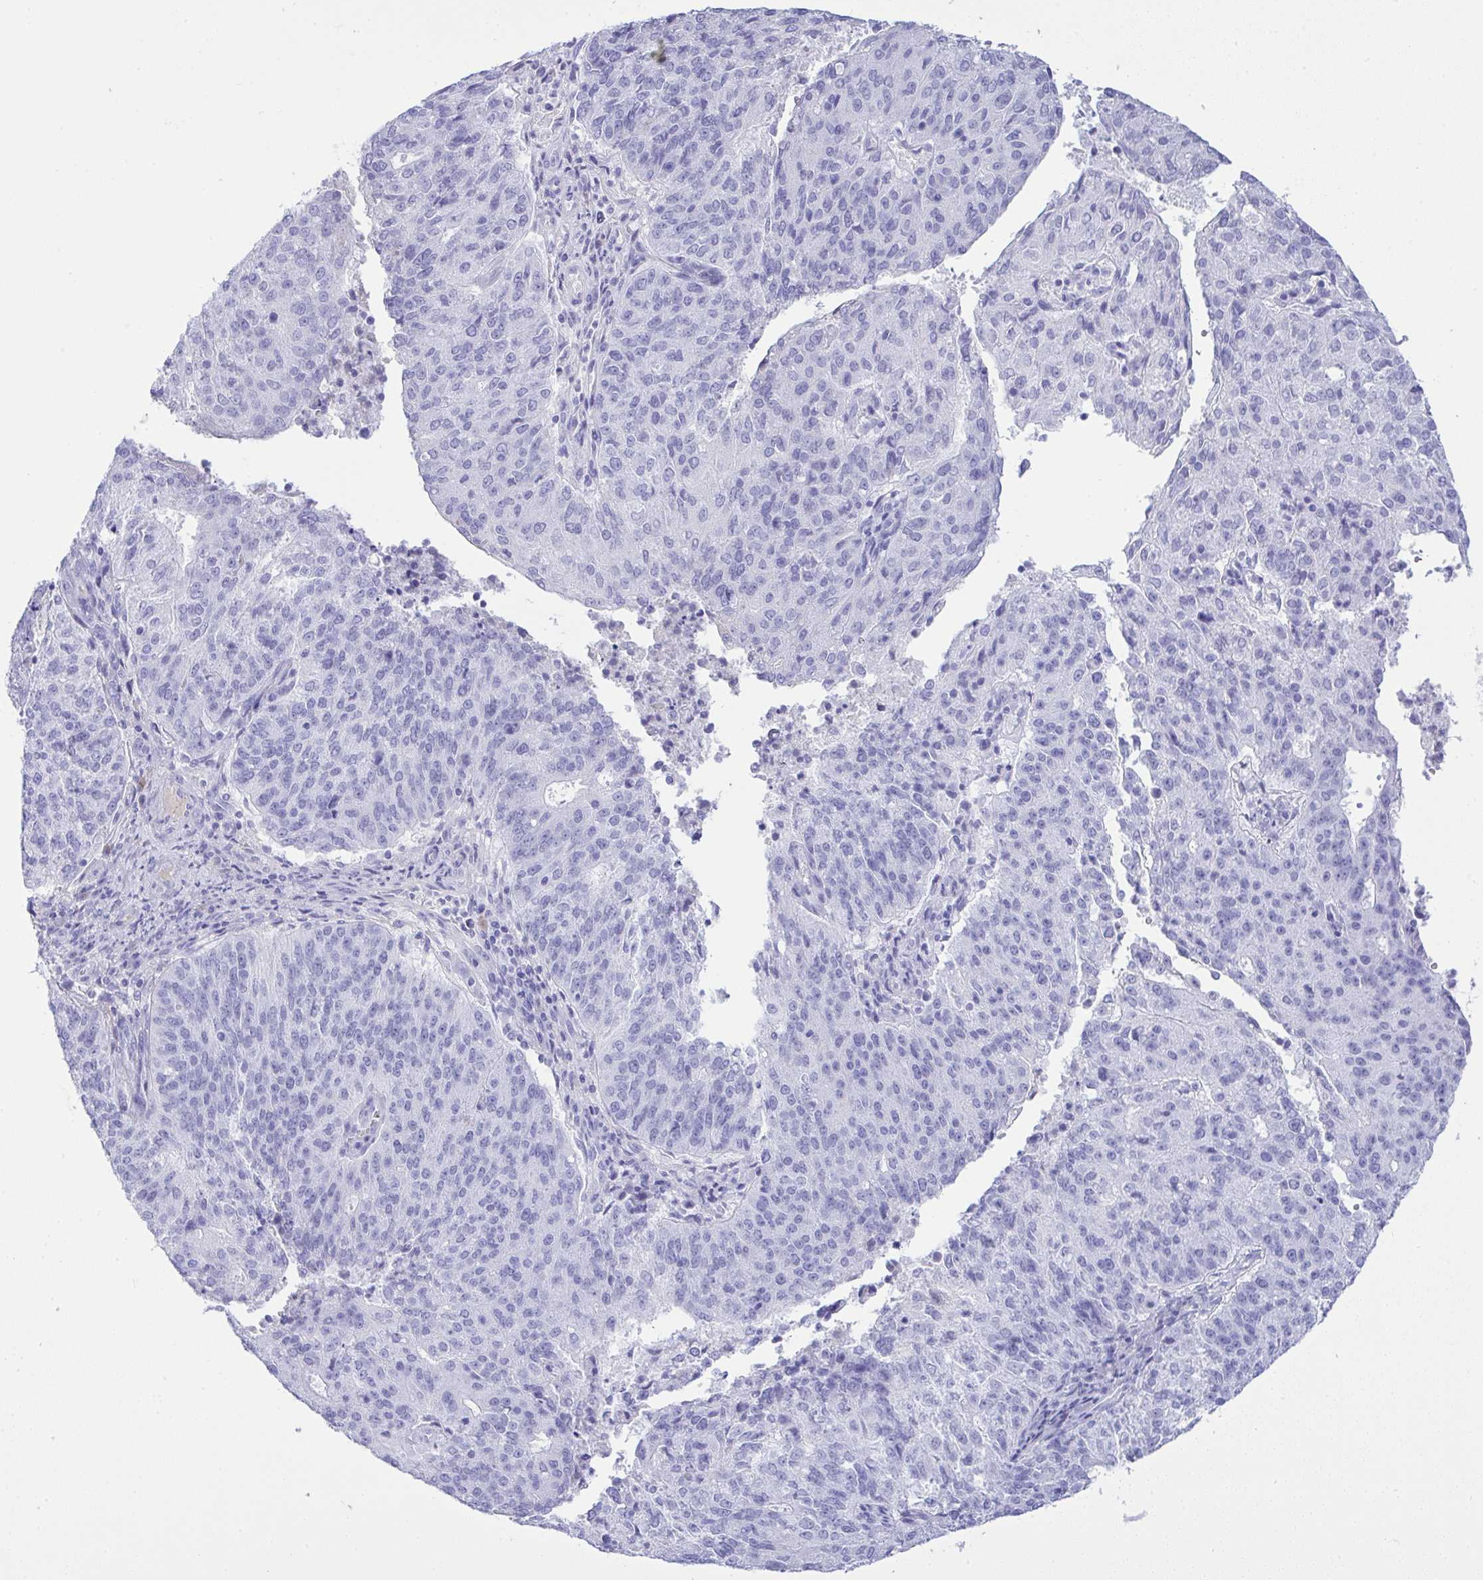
{"staining": {"intensity": "negative", "quantity": "none", "location": "none"}, "tissue": "endometrial cancer", "cell_type": "Tumor cells", "image_type": "cancer", "snomed": [{"axis": "morphology", "description": "Adenocarcinoma, NOS"}, {"axis": "topography", "description": "Endometrium"}], "caption": "This is an IHC micrograph of human endometrial cancer (adenocarcinoma). There is no expression in tumor cells.", "gene": "AKR1D1", "patient": {"sex": "female", "age": 82}}